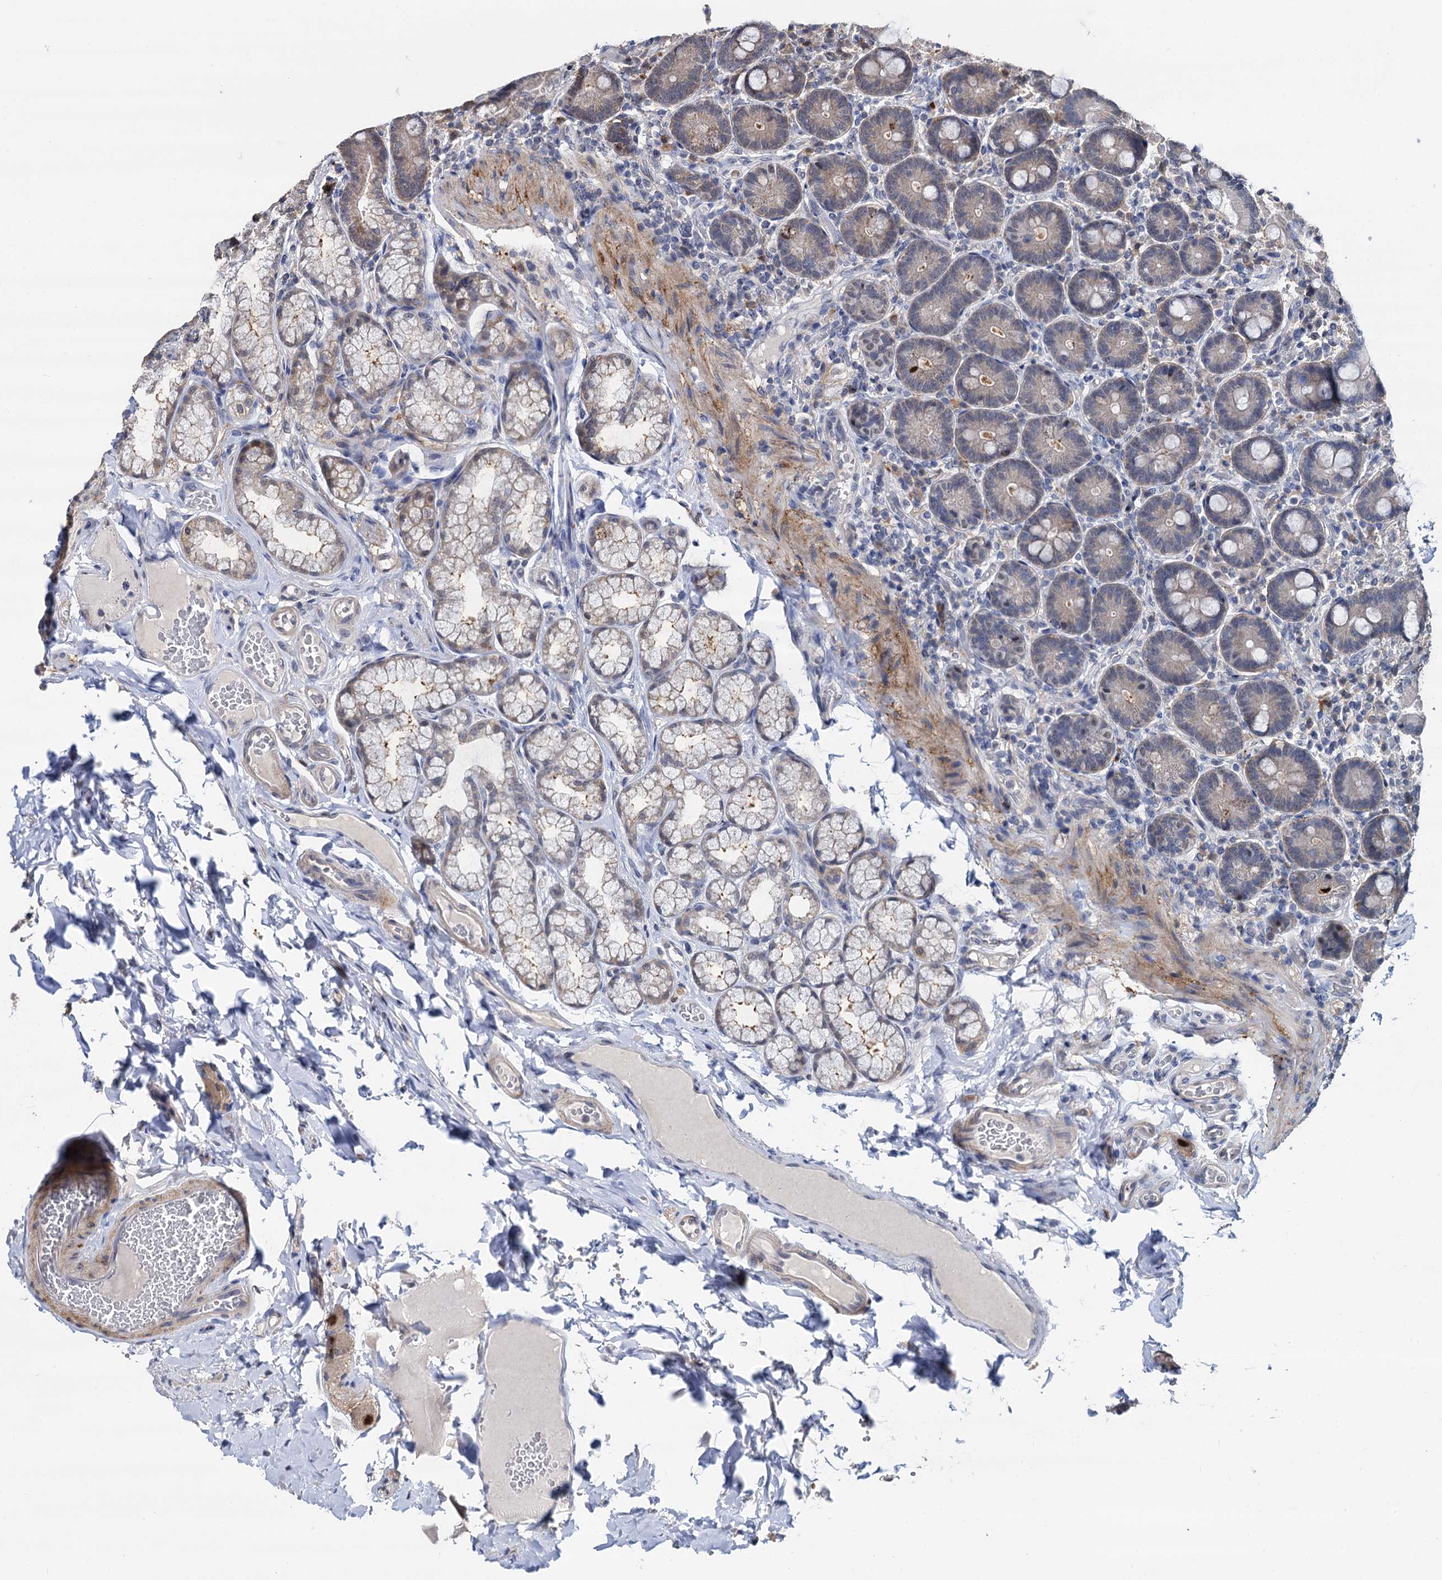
{"staining": {"intensity": "negative", "quantity": "none", "location": "none"}, "tissue": "duodenum", "cell_type": "Glandular cells", "image_type": "normal", "snomed": [{"axis": "morphology", "description": "Normal tissue, NOS"}, {"axis": "topography", "description": "Duodenum"}], "caption": "The image shows no significant expression in glandular cells of duodenum.", "gene": "PSMD4", "patient": {"sex": "female", "age": 62}}